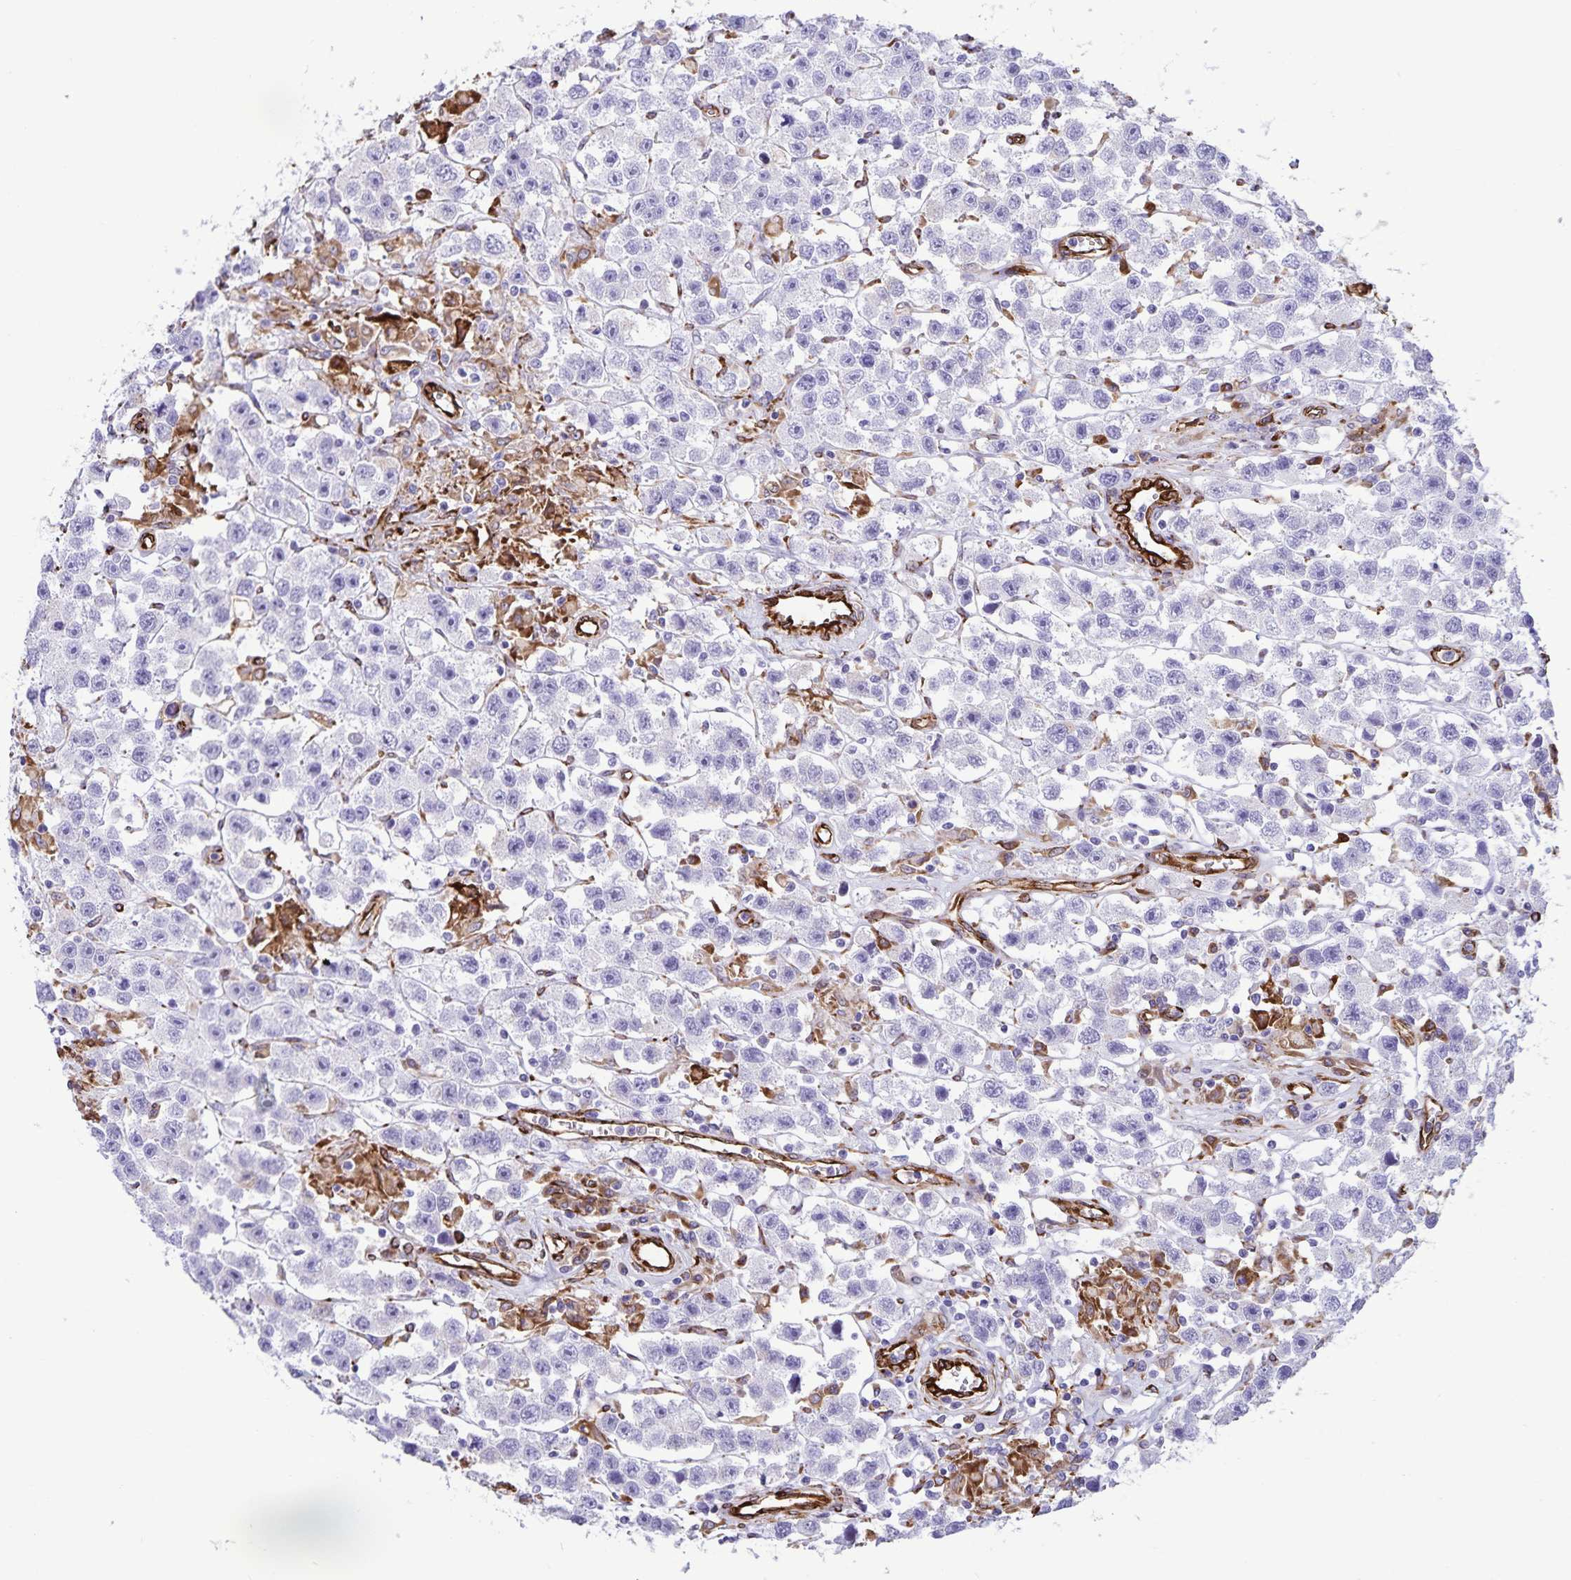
{"staining": {"intensity": "negative", "quantity": "none", "location": "none"}, "tissue": "testis cancer", "cell_type": "Tumor cells", "image_type": "cancer", "snomed": [{"axis": "morphology", "description": "Seminoma, NOS"}, {"axis": "topography", "description": "Testis"}], "caption": "IHC image of neoplastic tissue: testis cancer stained with DAB reveals no significant protein expression in tumor cells.", "gene": "RCN1", "patient": {"sex": "male", "age": 45}}